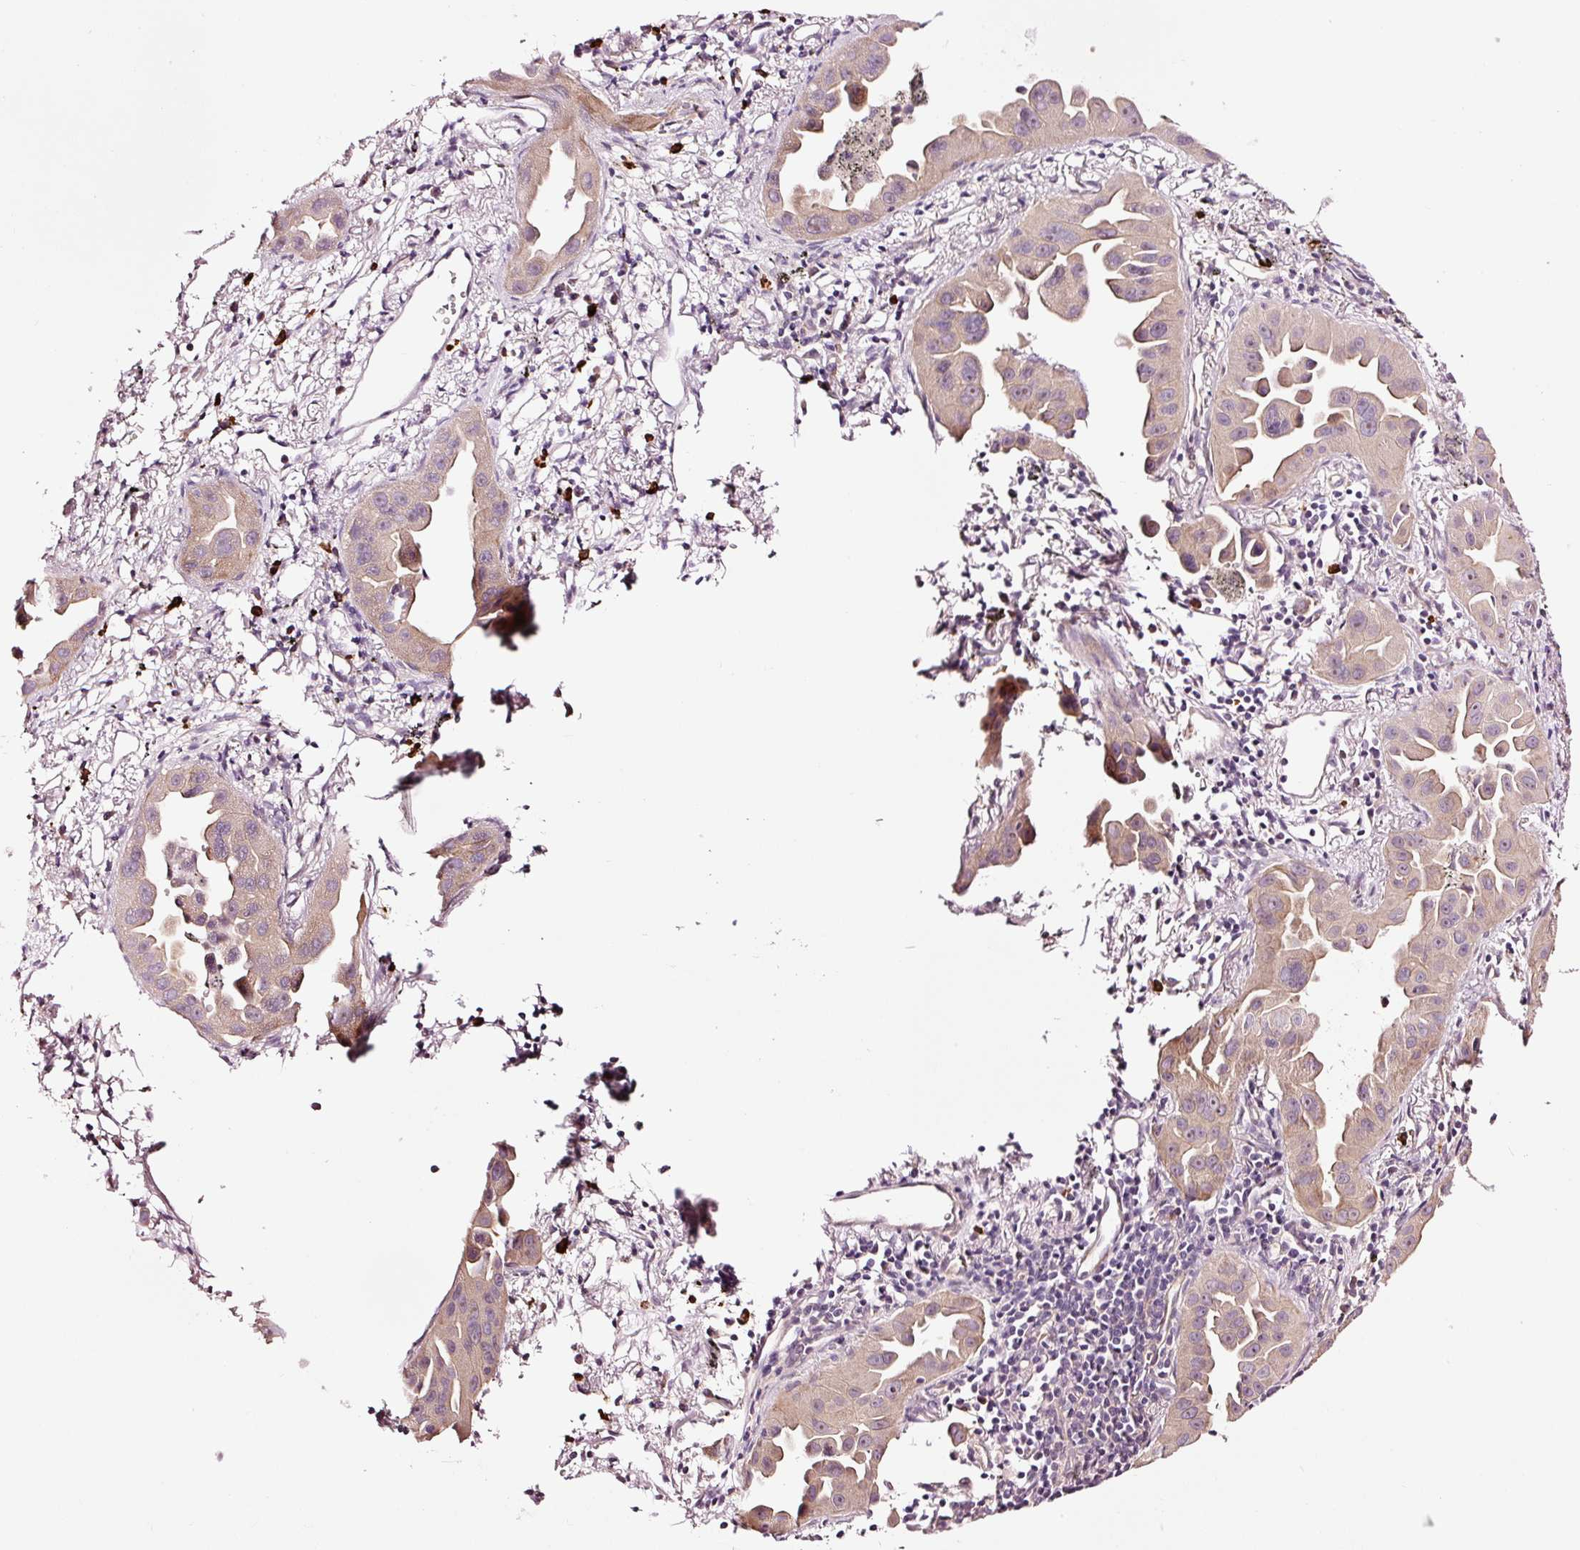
{"staining": {"intensity": "moderate", "quantity": ">75%", "location": "cytoplasmic/membranous"}, "tissue": "lung cancer", "cell_type": "Tumor cells", "image_type": "cancer", "snomed": [{"axis": "morphology", "description": "Adenocarcinoma, NOS"}, {"axis": "topography", "description": "Lung"}], "caption": "Protein expression analysis of lung cancer (adenocarcinoma) exhibits moderate cytoplasmic/membranous positivity in about >75% of tumor cells.", "gene": "UTP14A", "patient": {"sex": "male", "age": 68}}